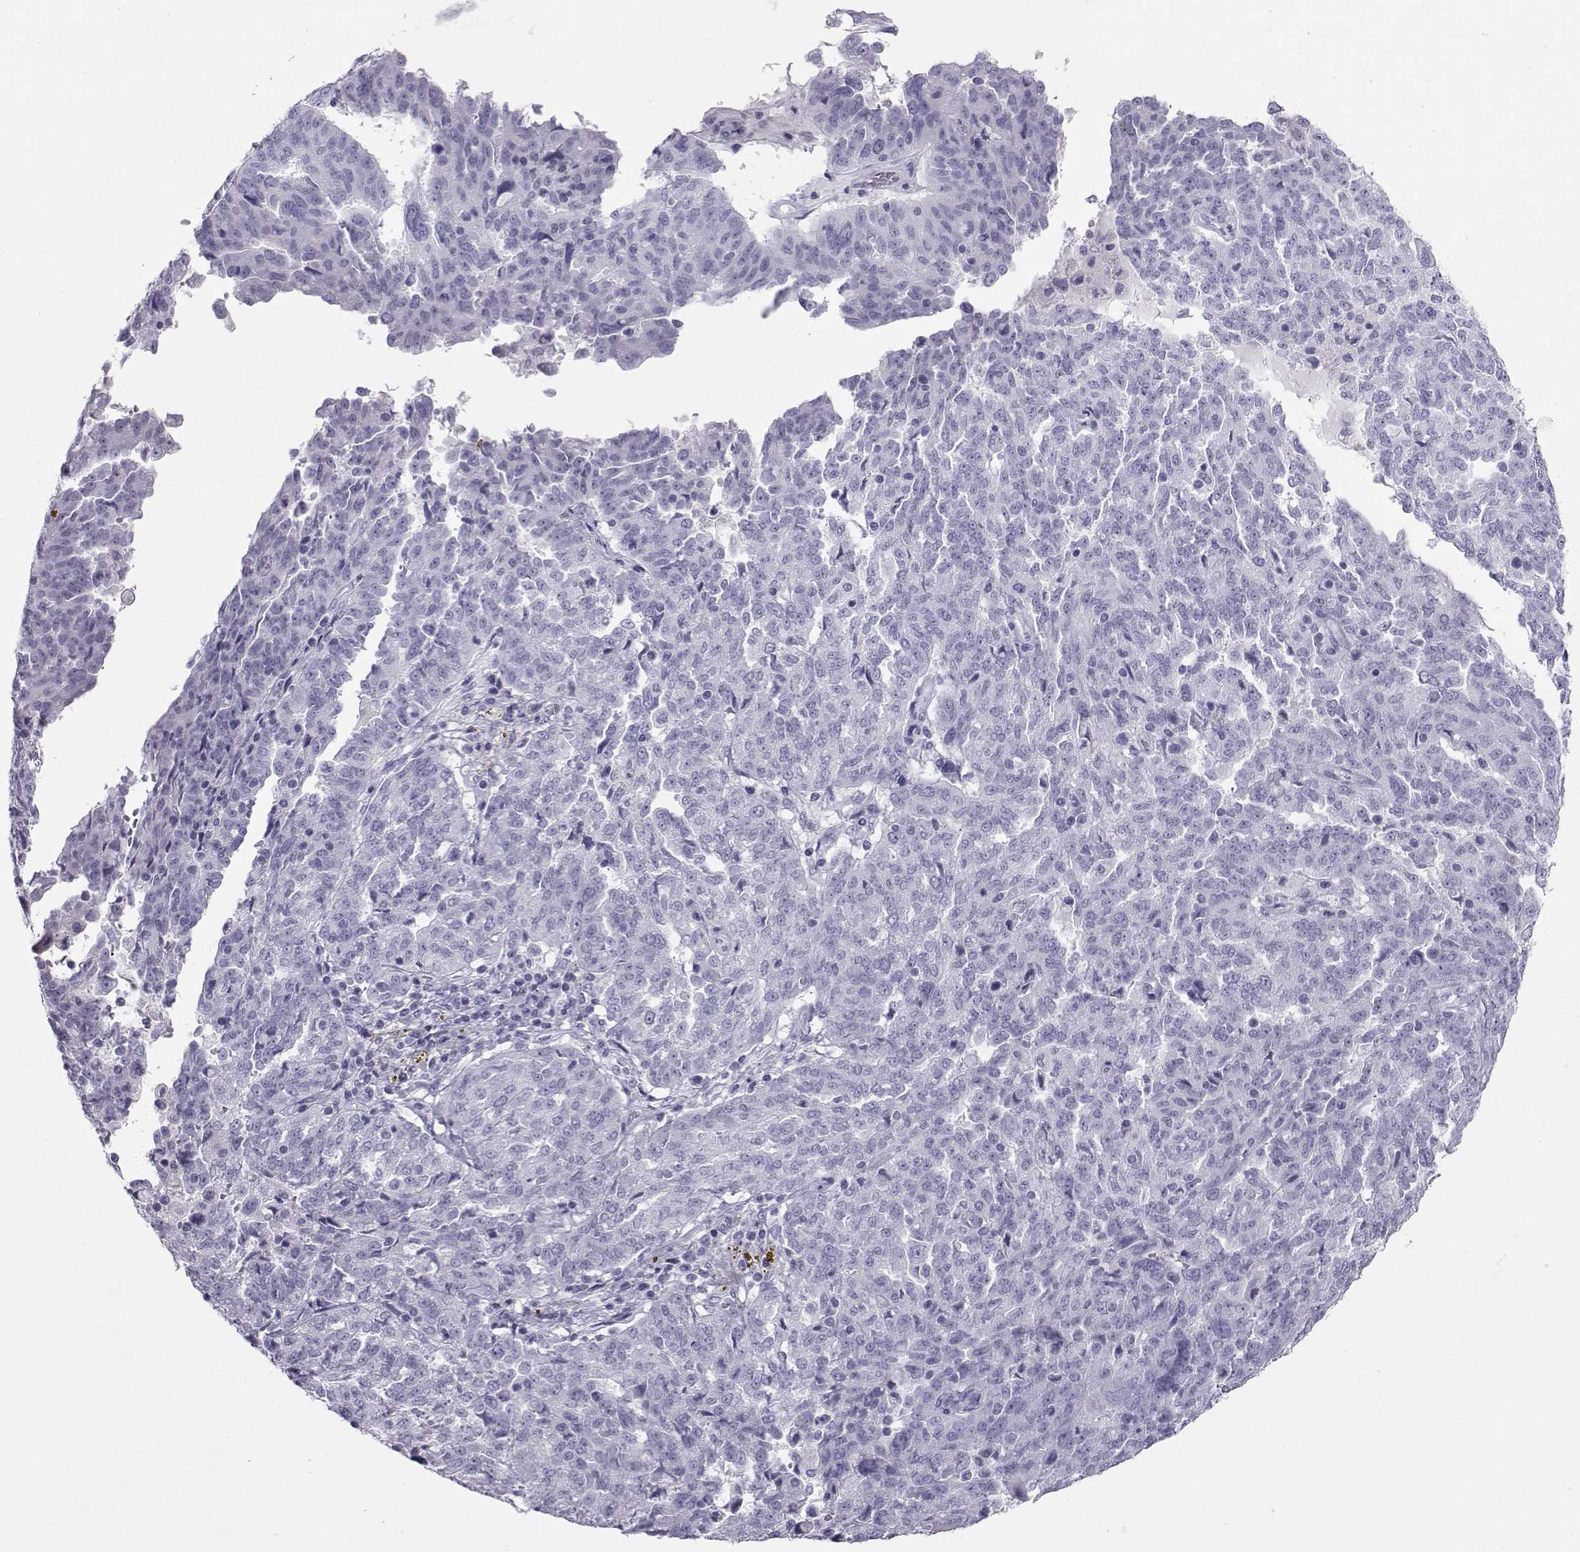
{"staining": {"intensity": "negative", "quantity": "none", "location": "none"}, "tissue": "ovarian cancer", "cell_type": "Tumor cells", "image_type": "cancer", "snomed": [{"axis": "morphology", "description": "Cystadenocarcinoma, serous, NOS"}, {"axis": "topography", "description": "Ovary"}], "caption": "A high-resolution photomicrograph shows immunohistochemistry staining of ovarian cancer (serous cystadenocarcinoma), which exhibits no significant staining in tumor cells.", "gene": "SST", "patient": {"sex": "female", "age": 67}}